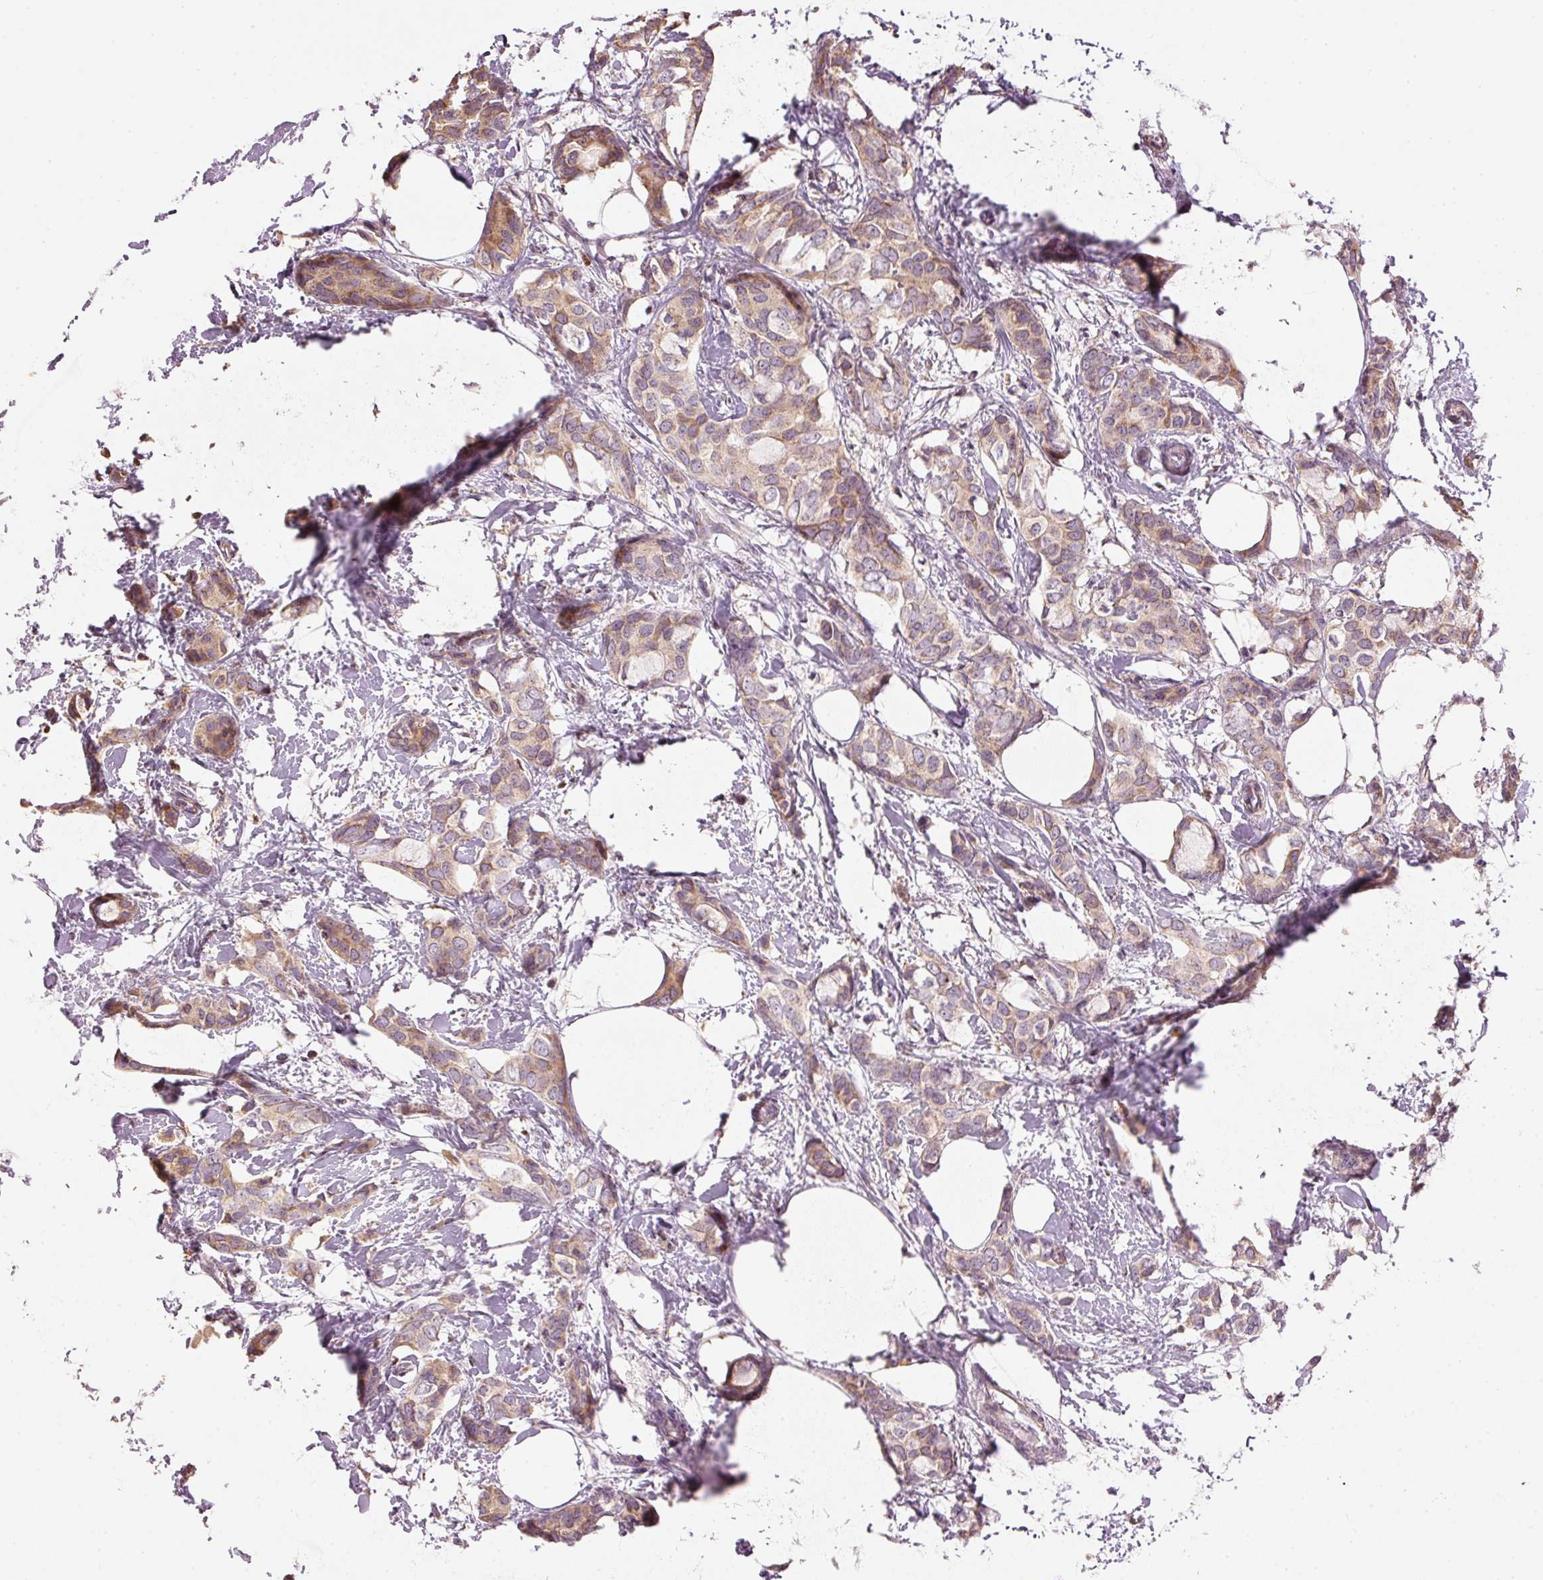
{"staining": {"intensity": "moderate", "quantity": ">75%", "location": "cytoplasmic/membranous"}, "tissue": "breast cancer", "cell_type": "Tumor cells", "image_type": "cancer", "snomed": [{"axis": "morphology", "description": "Duct carcinoma"}, {"axis": "topography", "description": "Breast"}], "caption": "Immunohistochemical staining of breast infiltrating ductal carcinoma displays medium levels of moderate cytoplasmic/membranous protein expression in about >75% of tumor cells. The protein is shown in brown color, while the nuclei are stained blue.", "gene": "MTHFD1L", "patient": {"sex": "female", "age": 73}}